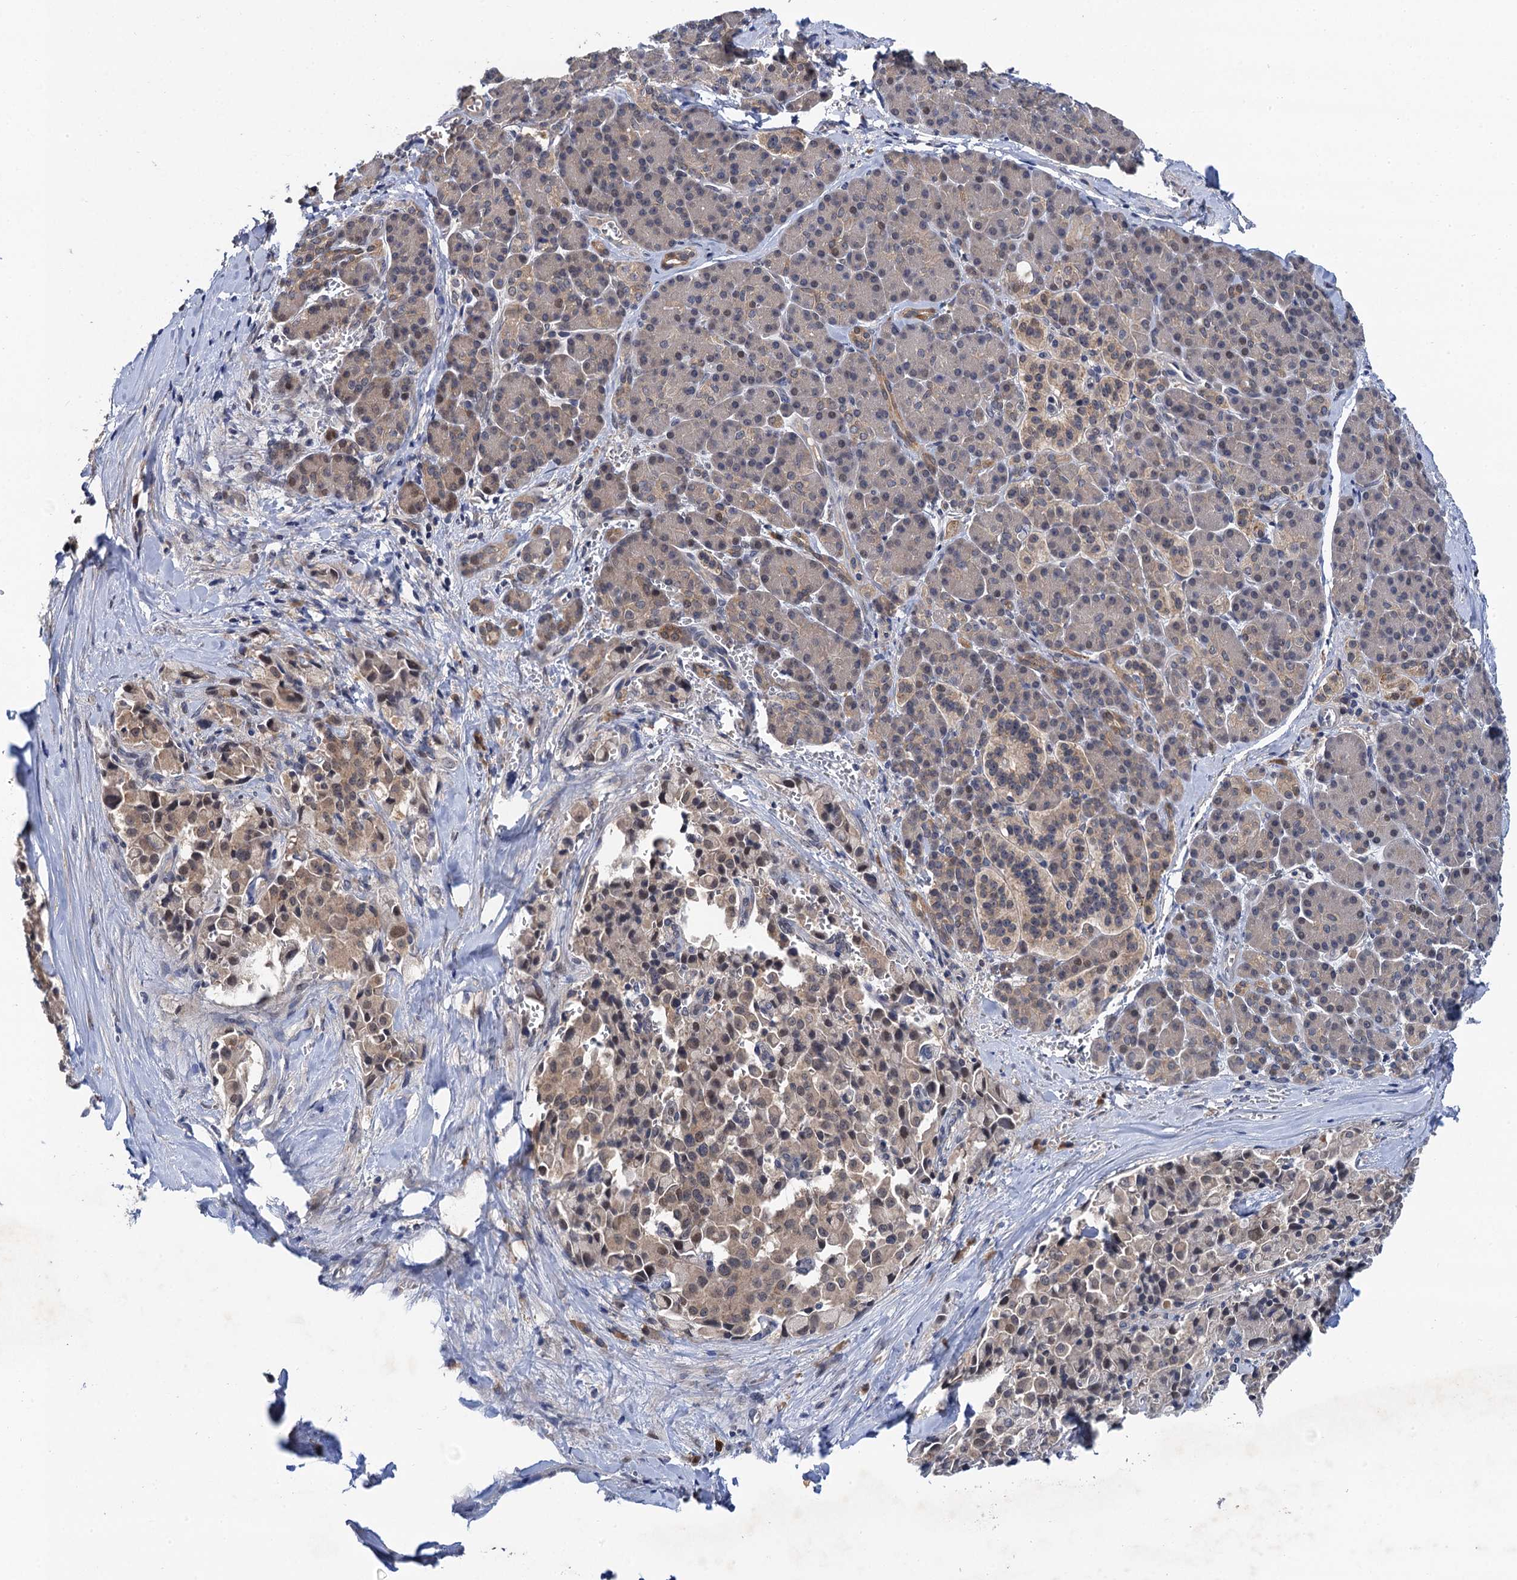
{"staining": {"intensity": "weak", "quantity": "25%-75%", "location": "cytoplasmic/membranous,nuclear"}, "tissue": "pancreatic cancer", "cell_type": "Tumor cells", "image_type": "cancer", "snomed": [{"axis": "morphology", "description": "Adenocarcinoma, NOS"}, {"axis": "topography", "description": "Pancreas"}], "caption": "Immunohistochemistry (IHC) staining of pancreatic adenocarcinoma, which shows low levels of weak cytoplasmic/membranous and nuclear staining in approximately 25%-75% of tumor cells indicating weak cytoplasmic/membranous and nuclear protein staining. The staining was performed using DAB (brown) for protein detection and nuclei were counterstained in hematoxylin (blue).", "gene": "TMEM39B", "patient": {"sex": "male", "age": 65}}